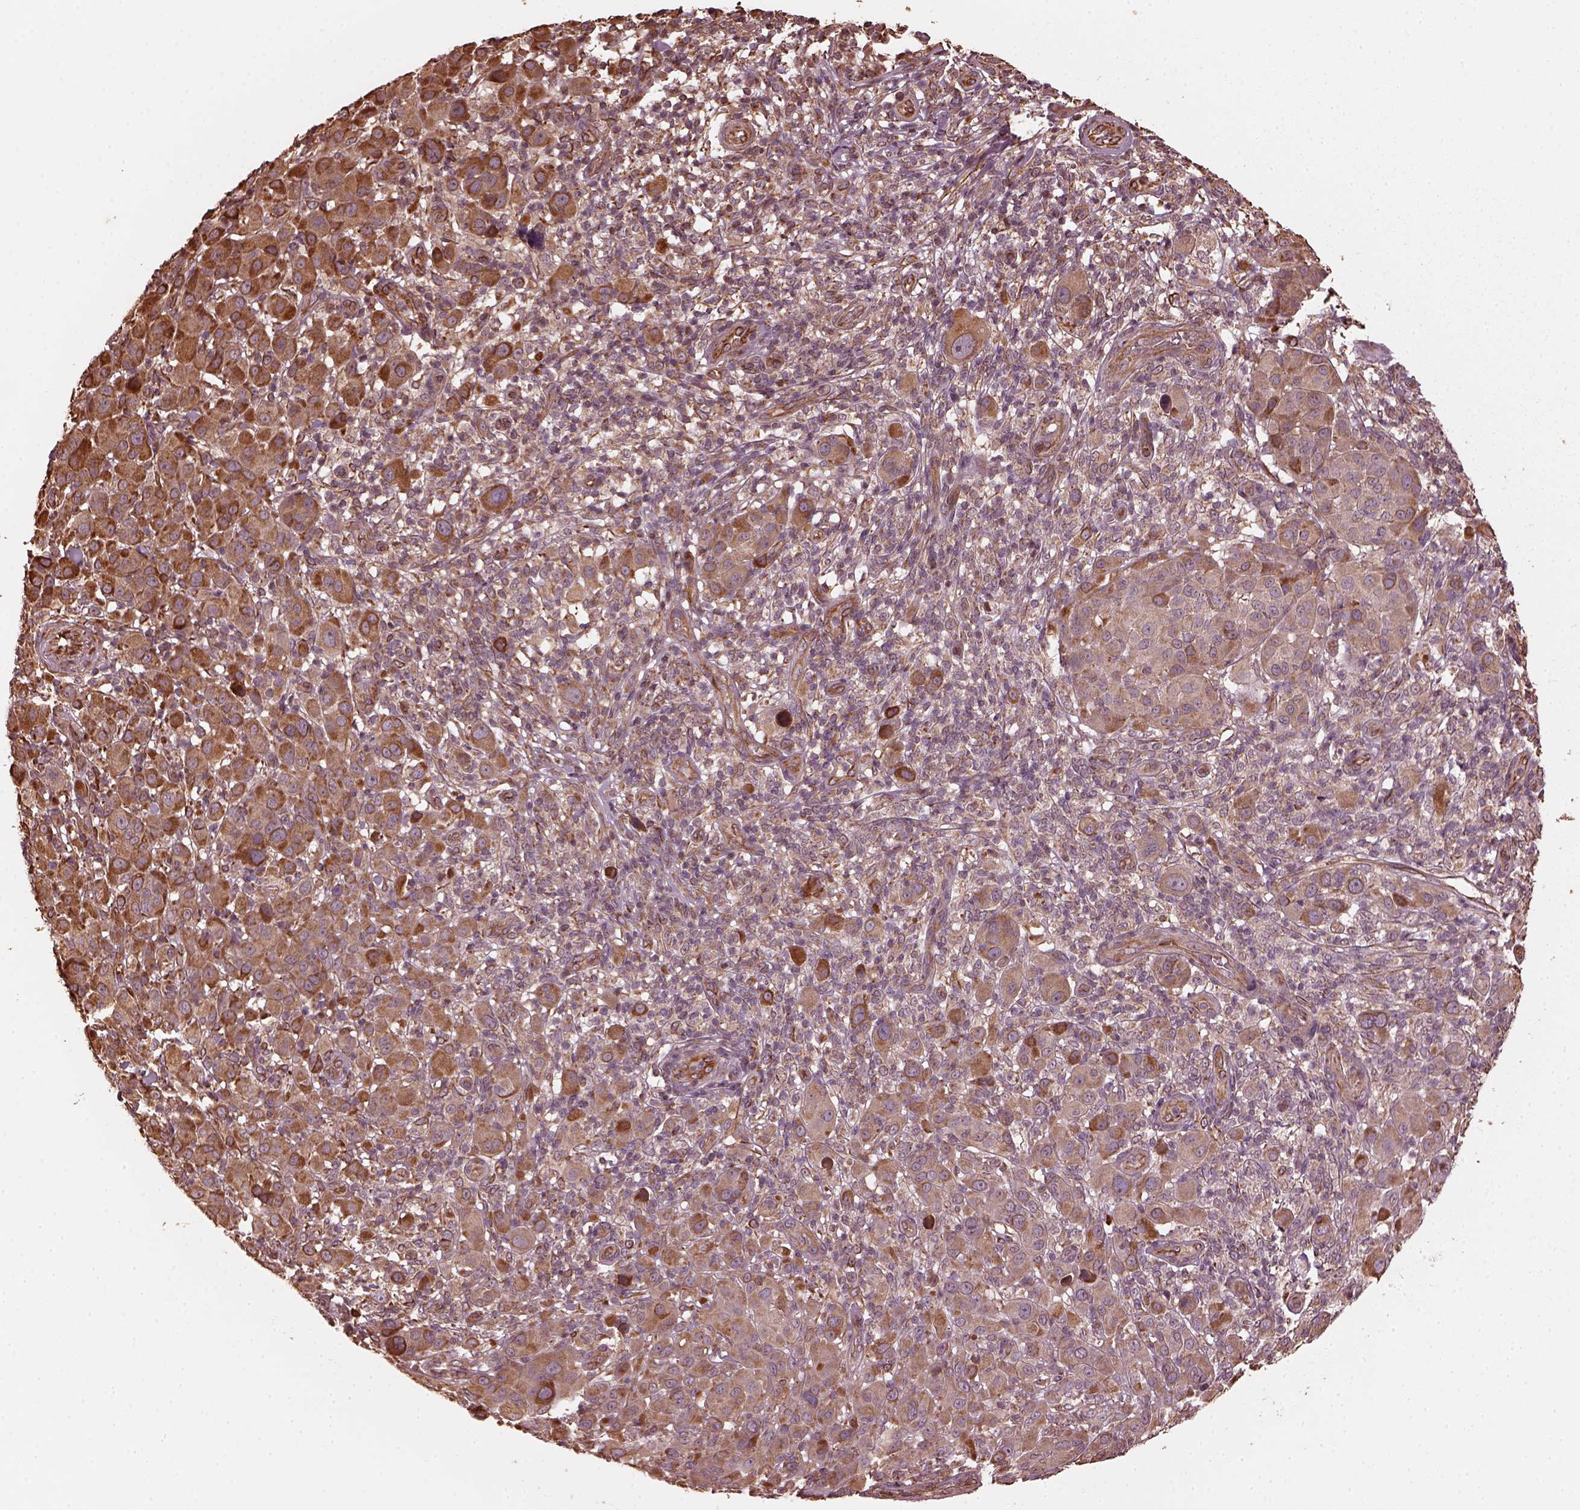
{"staining": {"intensity": "moderate", "quantity": "25%-75%", "location": "cytoplasmic/membranous"}, "tissue": "melanoma", "cell_type": "Tumor cells", "image_type": "cancer", "snomed": [{"axis": "morphology", "description": "Malignant melanoma, NOS"}, {"axis": "topography", "description": "Skin"}], "caption": "Protein staining by IHC reveals moderate cytoplasmic/membranous expression in approximately 25%-75% of tumor cells in malignant melanoma.", "gene": "GTPBP1", "patient": {"sex": "female", "age": 87}}